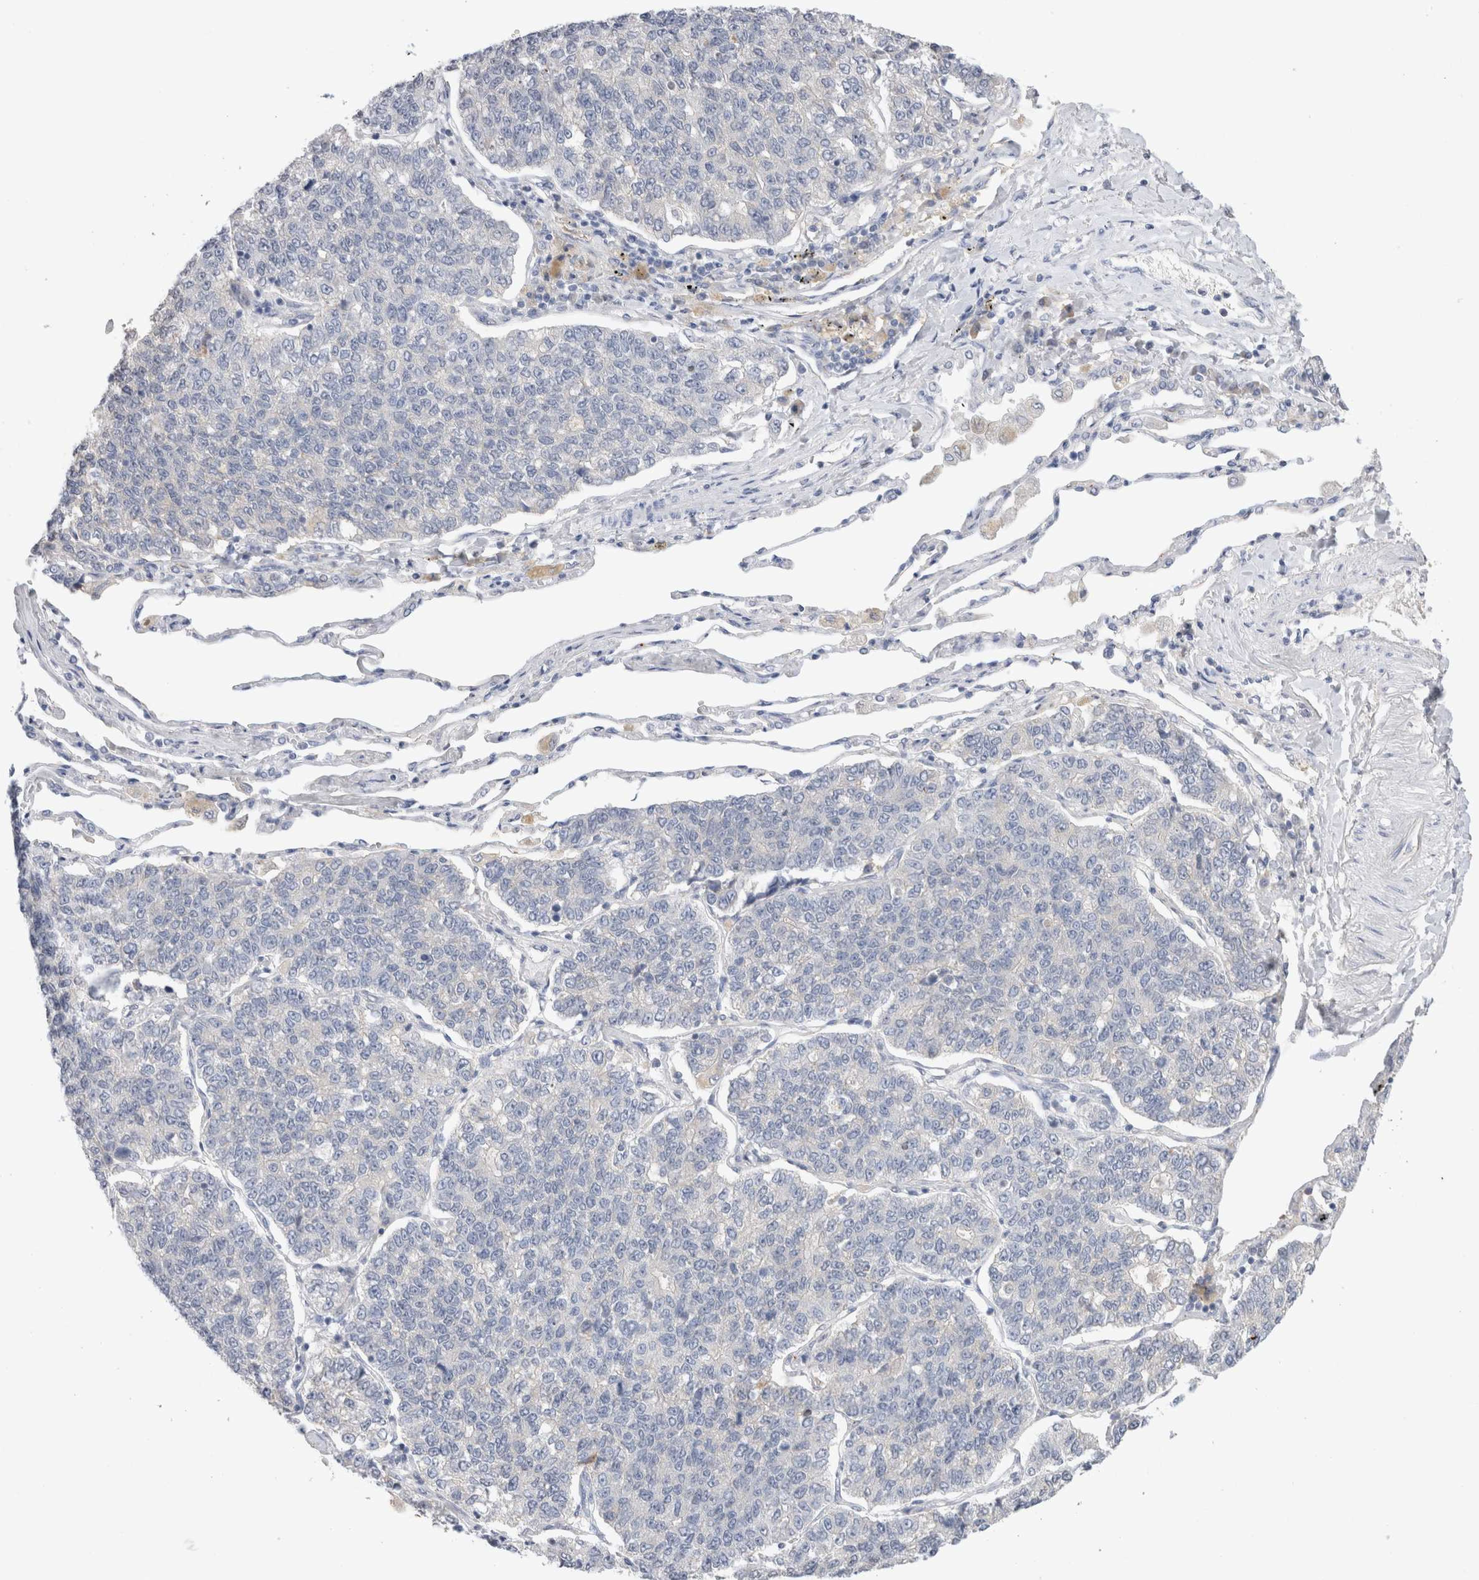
{"staining": {"intensity": "negative", "quantity": "none", "location": "none"}, "tissue": "lung cancer", "cell_type": "Tumor cells", "image_type": "cancer", "snomed": [{"axis": "morphology", "description": "Adenocarcinoma, NOS"}, {"axis": "topography", "description": "Lung"}], "caption": "DAB (3,3'-diaminobenzidine) immunohistochemical staining of lung cancer reveals no significant staining in tumor cells. The staining was performed using DAB to visualize the protein expression in brown, while the nuclei were stained in blue with hematoxylin (Magnification: 20x).", "gene": "GAS1", "patient": {"sex": "male", "age": 49}}